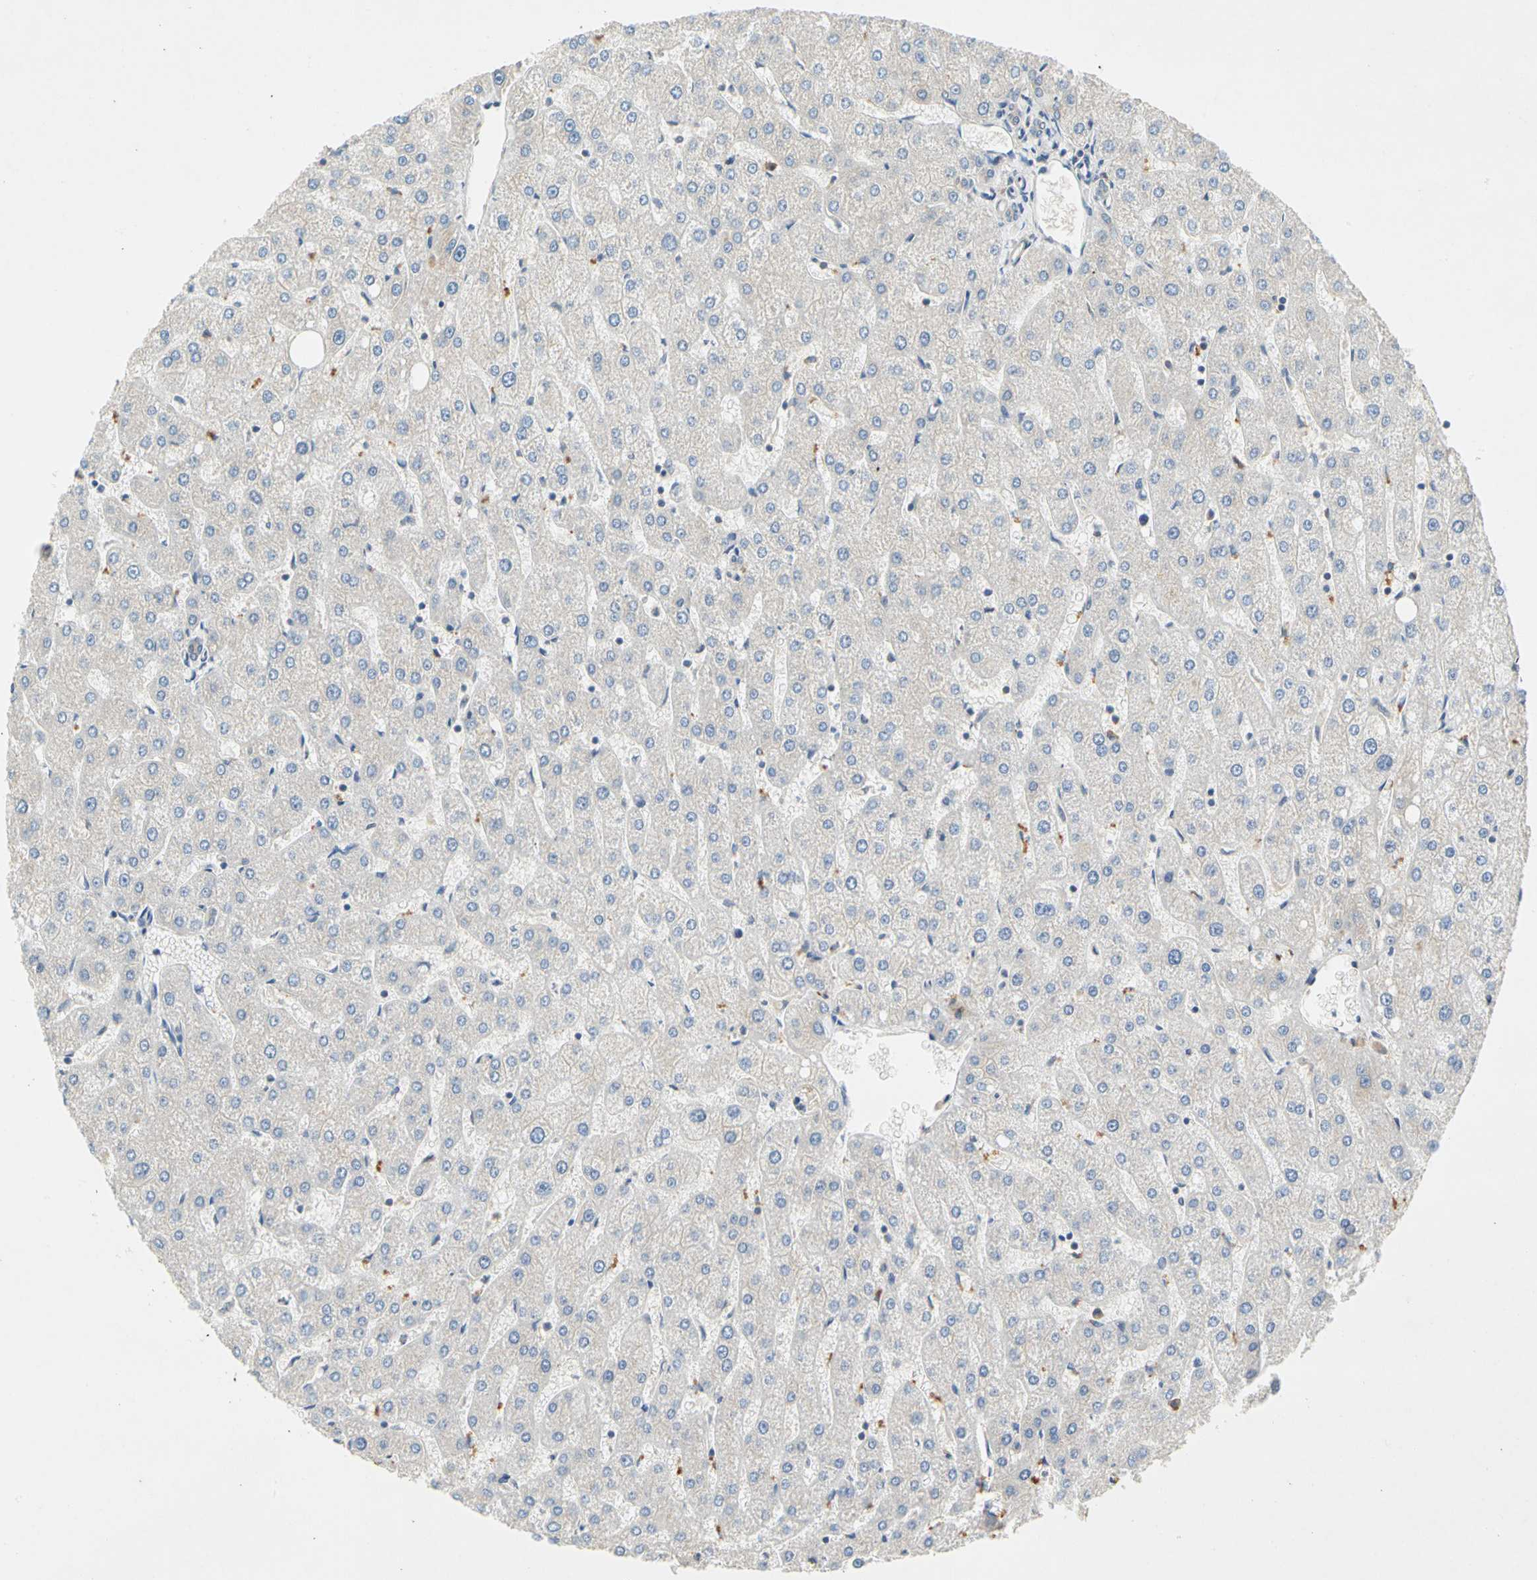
{"staining": {"intensity": "weak", "quantity": "25%-75%", "location": "cytoplasmic/membranous"}, "tissue": "liver", "cell_type": "Cholangiocytes", "image_type": "normal", "snomed": [{"axis": "morphology", "description": "Normal tissue, NOS"}, {"axis": "topography", "description": "Liver"}], "caption": "Liver stained with DAB IHC displays low levels of weak cytoplasmic/membranous expression in about 25%-75% of cholangiocytes.", "gene": "WIPI1", "patient": {"sex": "male", "age": 67}}